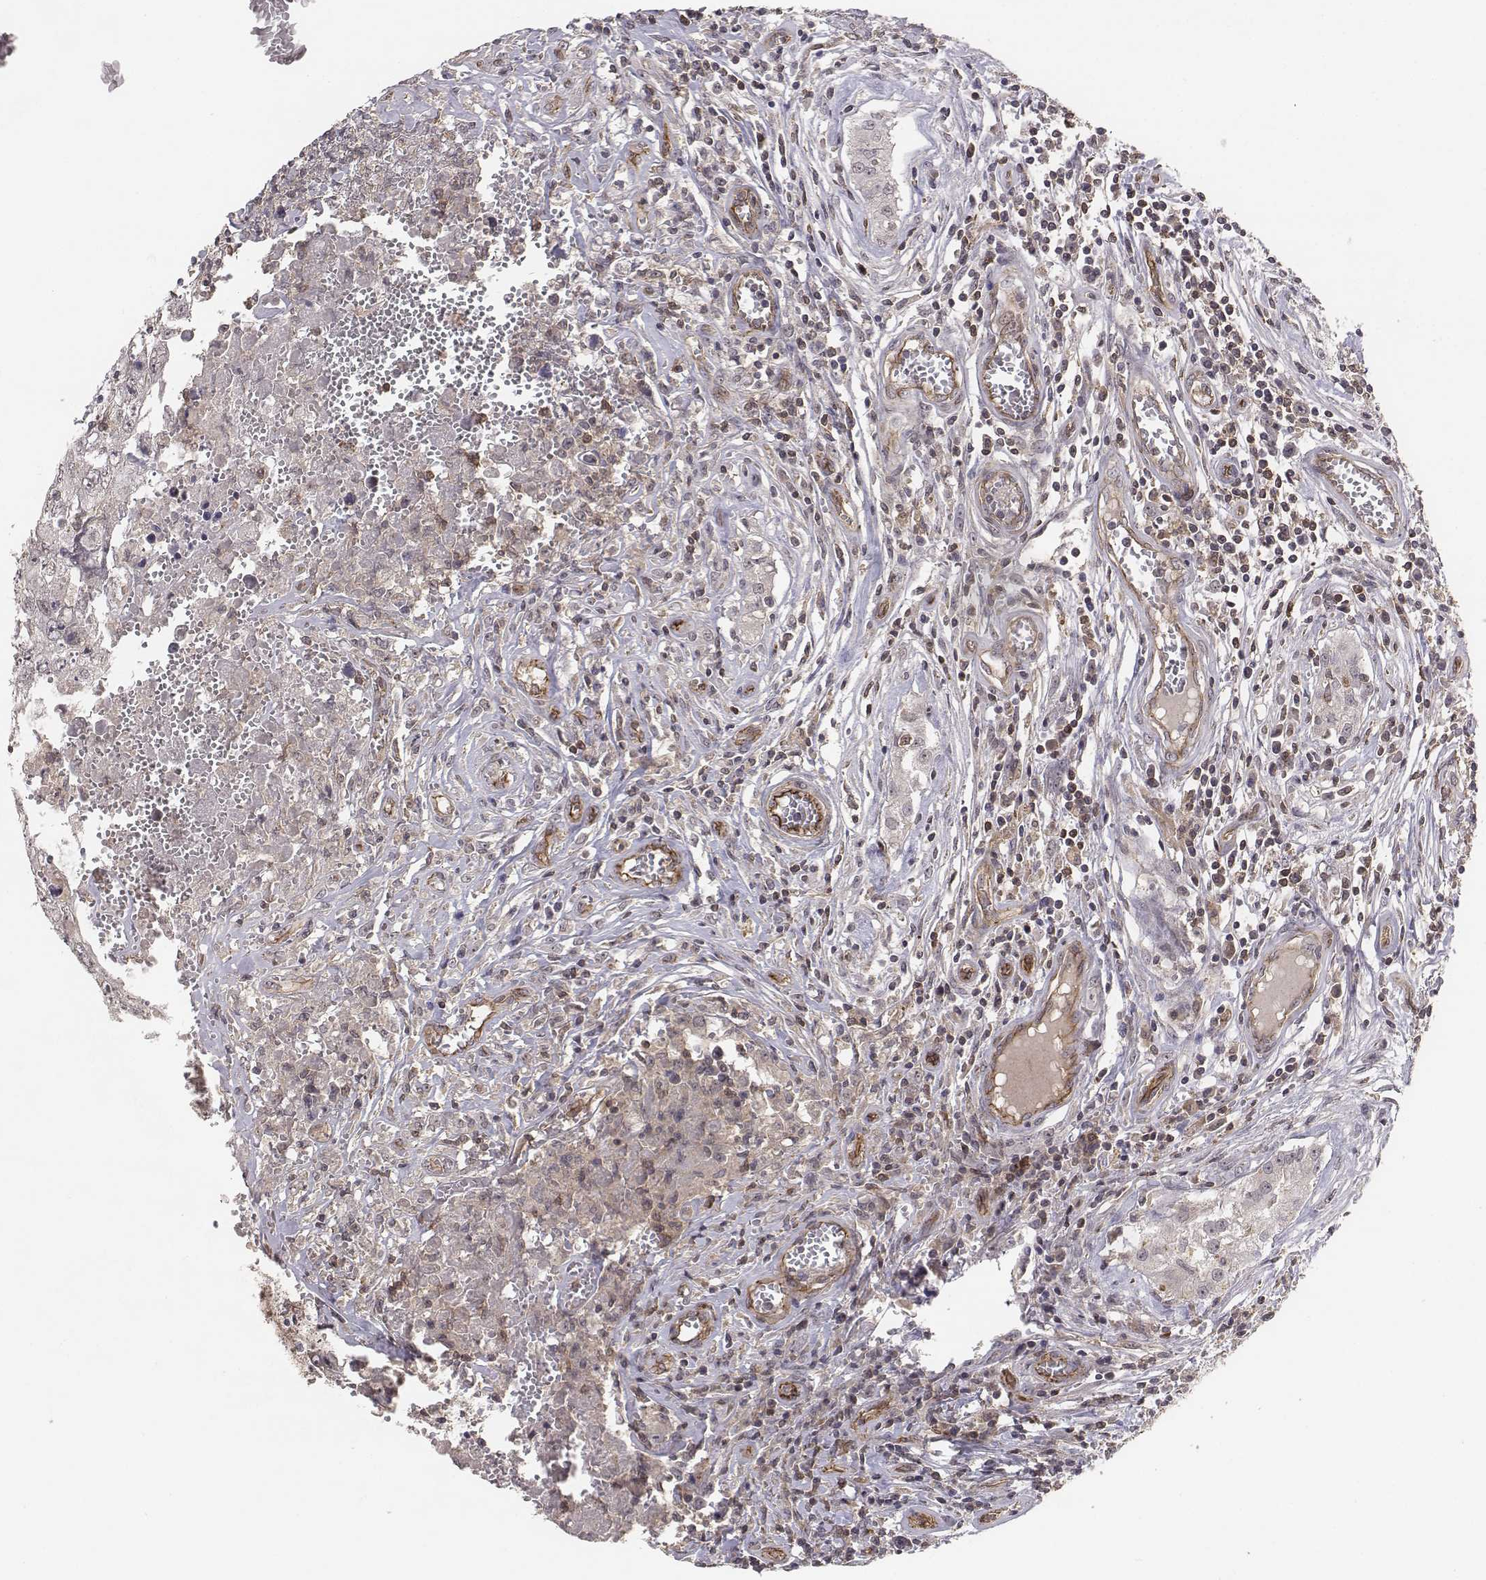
{"staining": {"intensity": "negative", "quantity": "none", "location": "none"}, "tissue": "testis cancer", "cell_type": "Tumor cells", "image_type": "cancer", "snomed": [{"axis": "morphology", "description": "Carcinoma, Embryonal, NOS"}, {"axis": "topography", "description": "Testis"}], "caption": "DAB (3,3'-diaminobenzidine) immunohistochemical staining of testis cancer (embryonal carcinoma) displays no significant staining in tumor cells.", "gene": "PTPRG", "patient": {"sex": "male", "age": 36}}